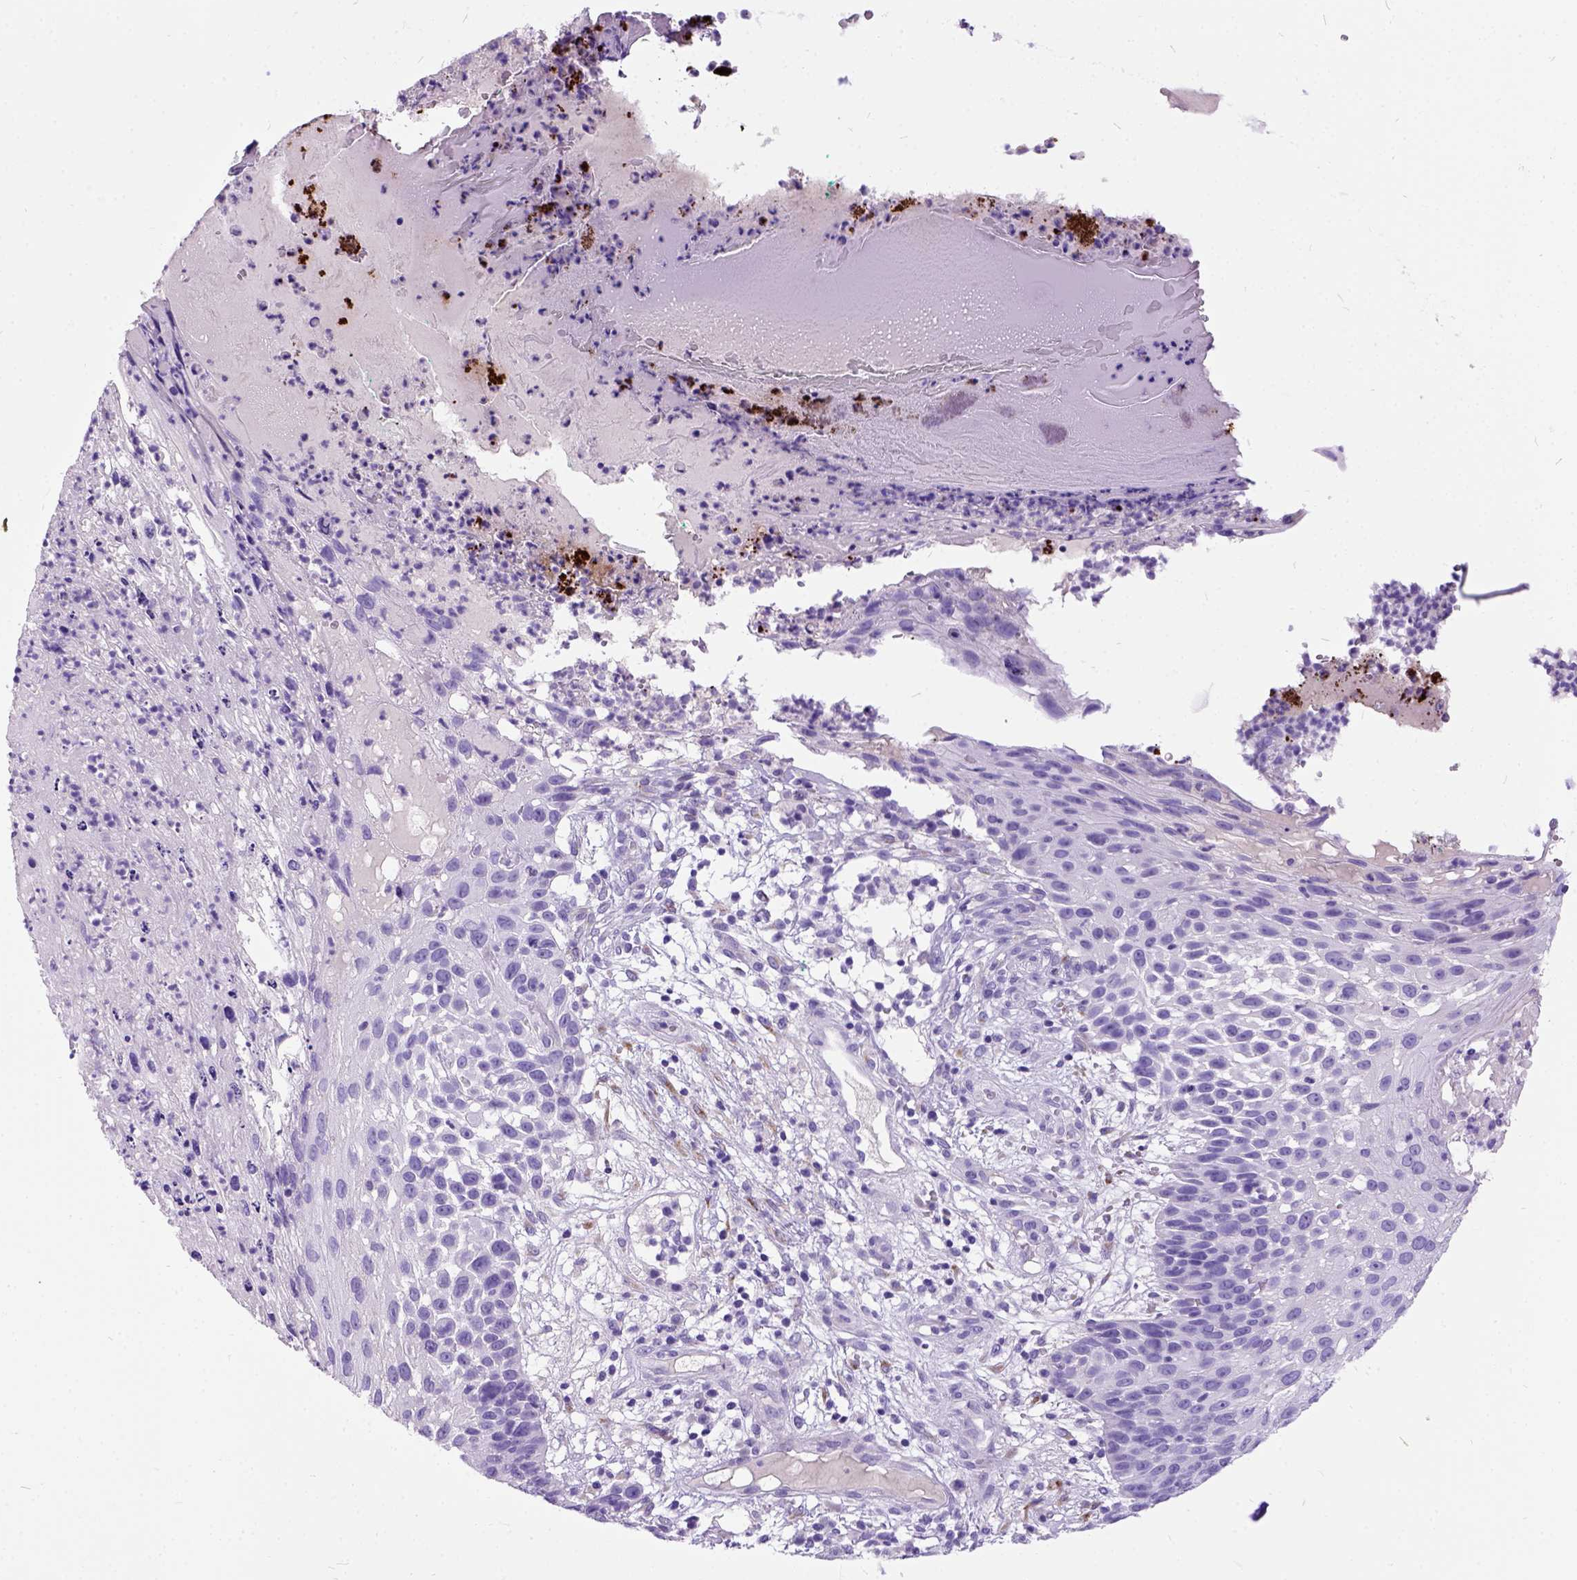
{"staining": {"intensity": "negative", "quantity": "none", "location": "none"}, "tissue": "skin cancer", "cell_type": "Tumor cells", "image_type": "cancer", "snomed": [{"axis": "morphology", "description": "Squamous cell carcinoma, NOS"}, {"axis": "topography", "description": "Skin"}], "caption": "Immunohistochemical staining of skin cancer (squamous cell carcinoma) exhibits no significant expression in tumor cells.", "gene": "IGF2", "patient": {"sex": "male", "age": 92}}